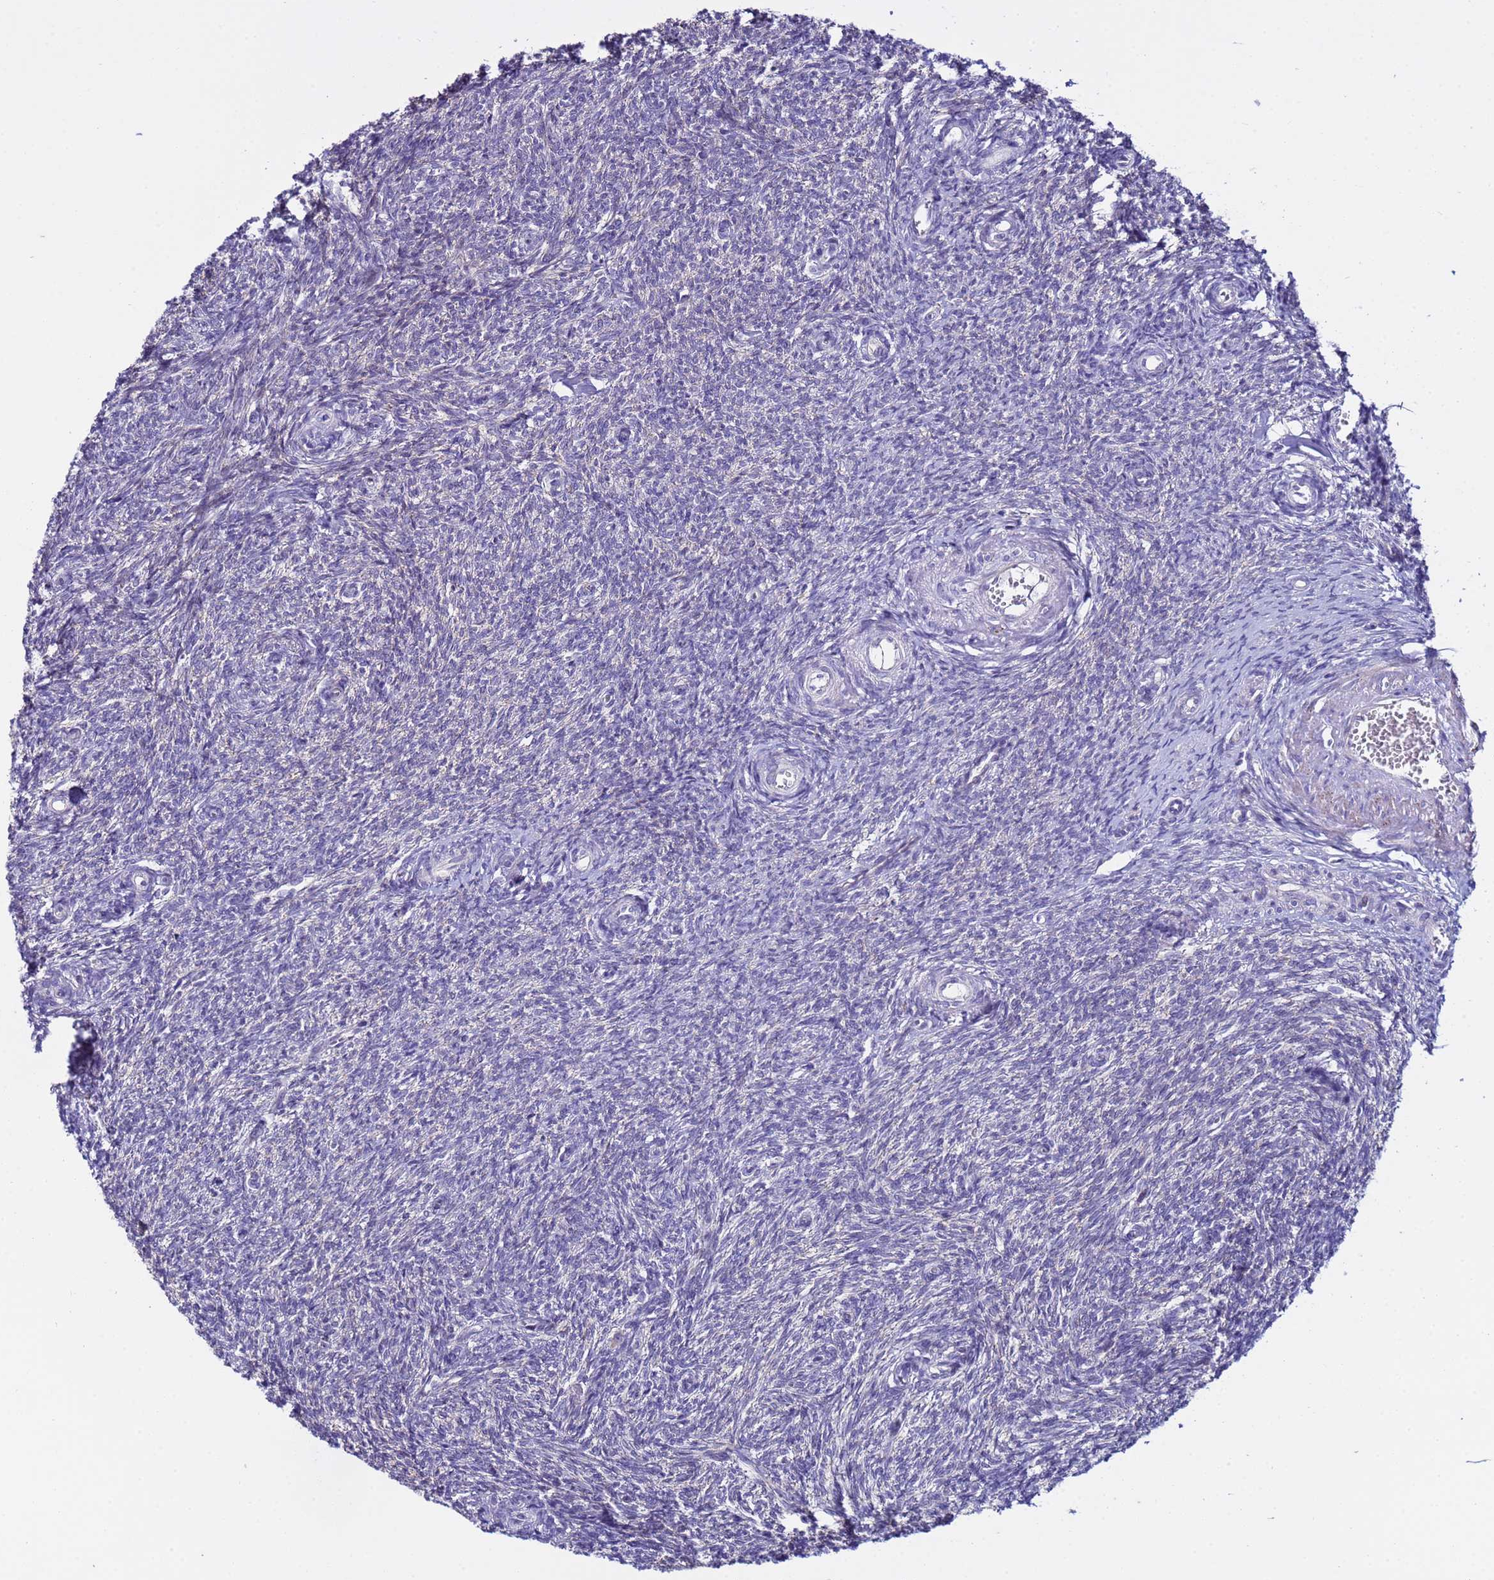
{"staining": {"intensity": "negative", "quantity": "none", "location": "none"}, "tissue": "ovary", "cell_type": "Ovarian stroma cells", "image_type": "normal", "snomed": [{"axis": "morphology", "description": "Normal tissue, NOS"}, {"axis": "topography", "description": "Ovary"}], "caption": "Histopathology image shows no significant protein staining in ovarian stroma cells of benign ovary. Brightfield microscopy of IHC stained with DAB (brown) and hematoxylin (blue), captured at high magnification.", "gene": "IGSF11", "patient": {"sex": "female", "age": 44}}